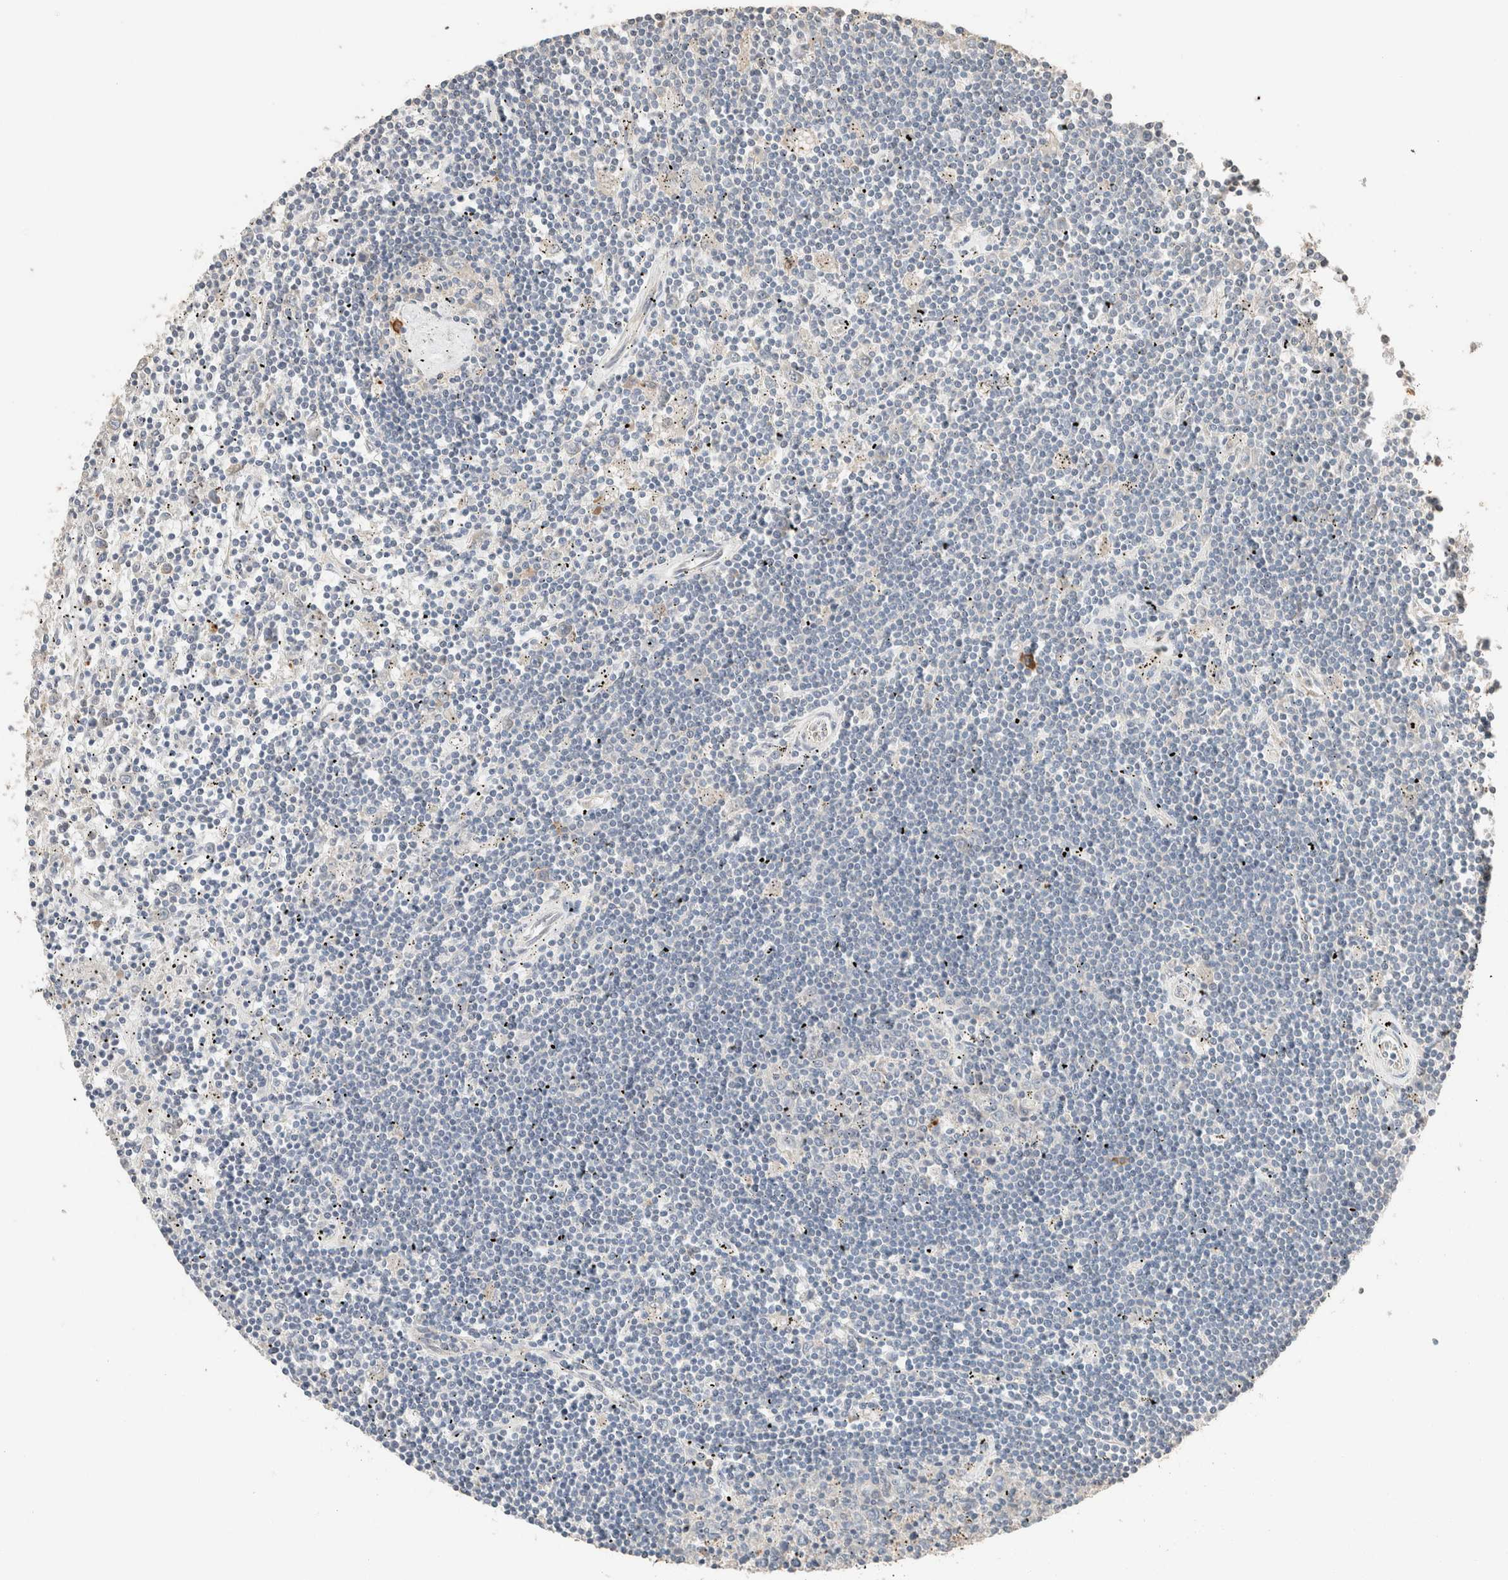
{"staining": {"intensity": "negative", "quantity": "none", "location": "none"}, "tissue": "lymphoma", "cell_type": "Tumor cells", "image_type": "cancer", "snomed": [{"axis": "morphology", "description": "Malignant lymphoma, non-Hodgkin's type, Low grade"}, {"axis": "topography", "description": "Spleen"}], "caption": "This image is of lymphoma stained with immunohistochemistry (IHC) to label a protein in brown with the nuclei are counter-stained blue. There is no expression in tumor cells.", "gene": "TUBD1", "patient": {"sex": "male", "age": 76}}